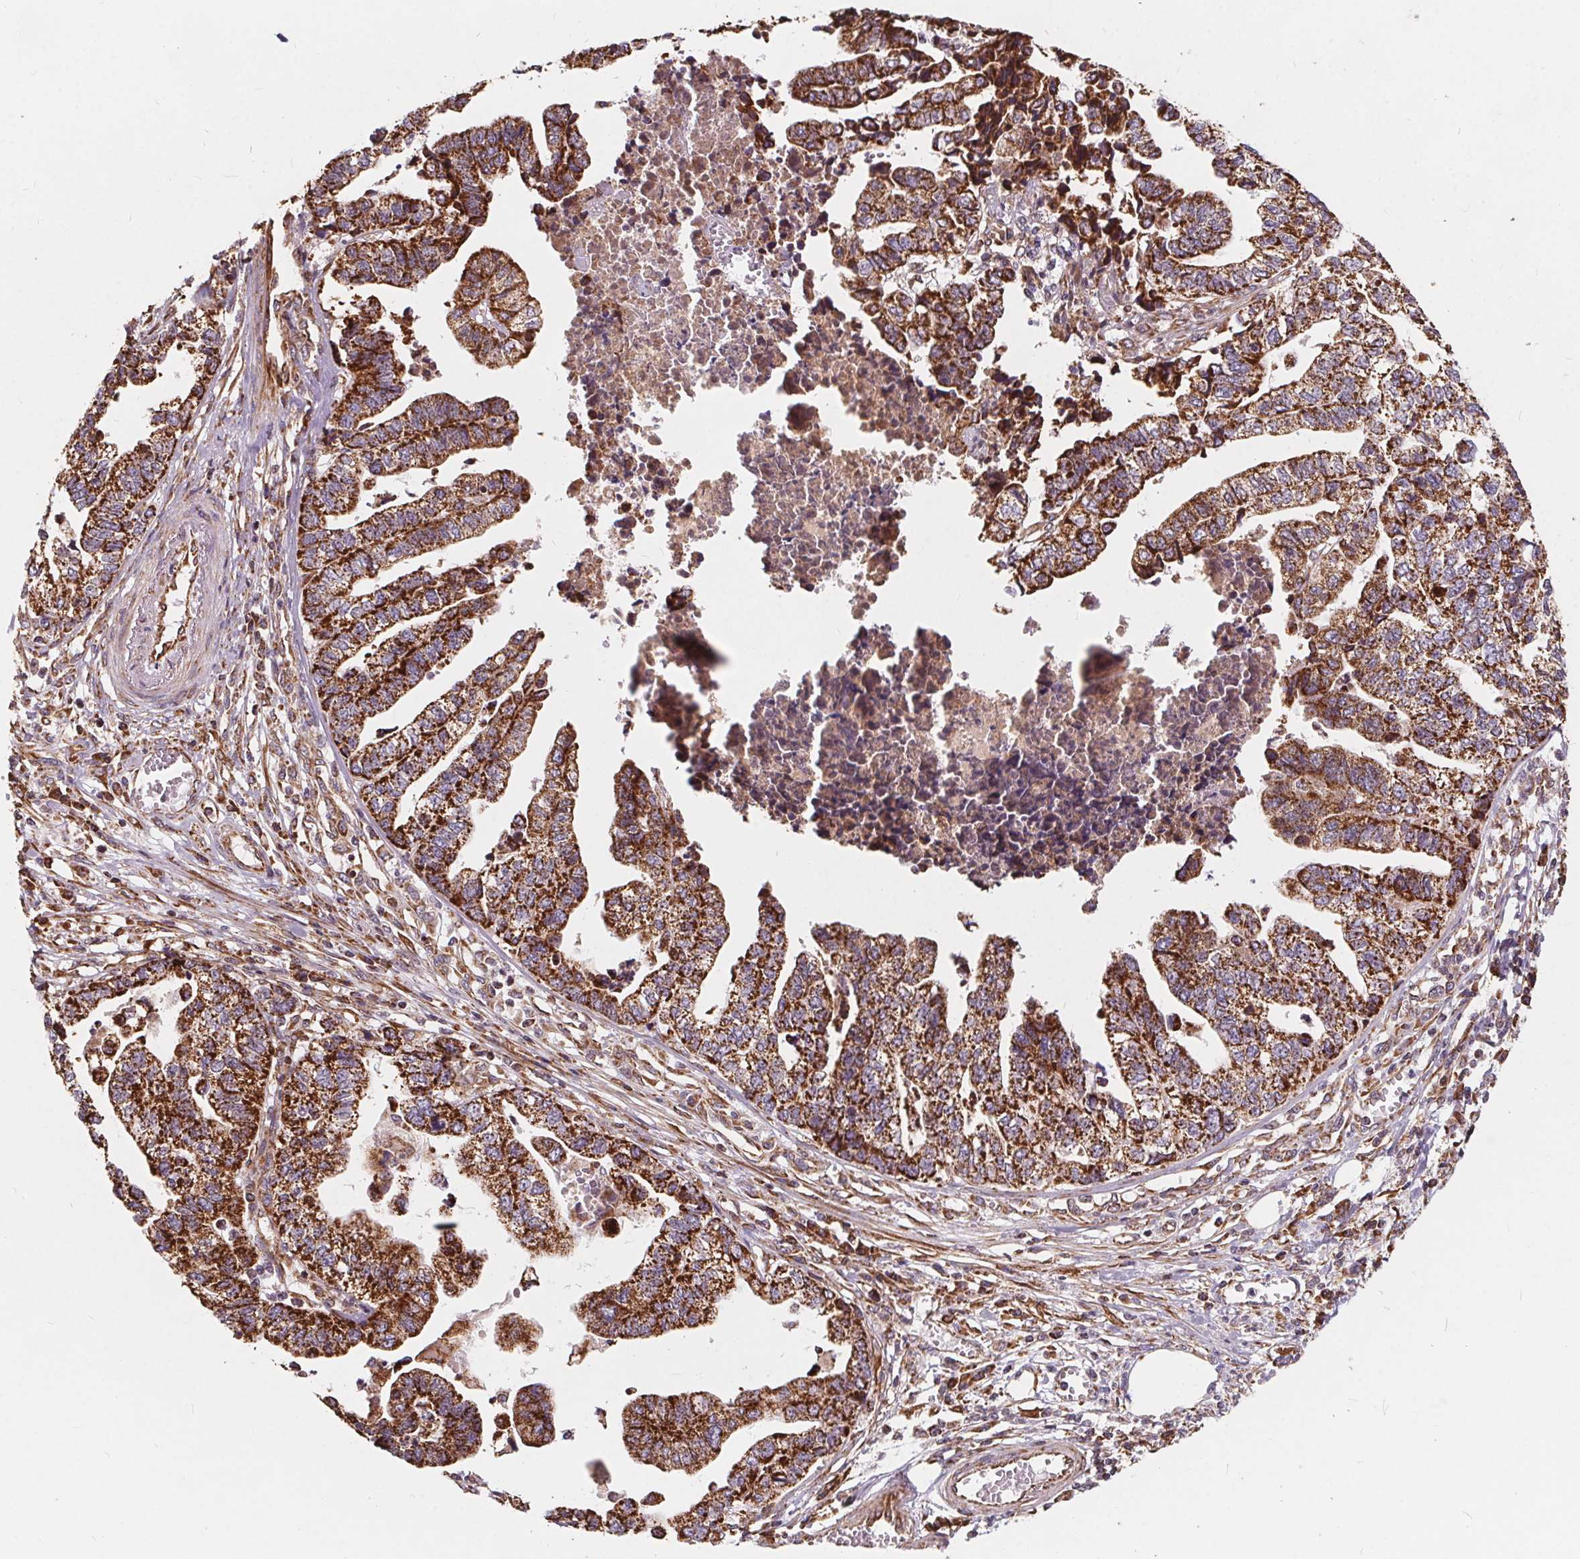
{"staining": {"intensity": "strong", "quantity": ">75%", "location": "cytoplasmic/membranous"}, "tissue": "stomach cancer", "cell_type": "Tumor cells", "image_type": "cancer", "snomed": [{"axis": "morphology", "description": "Adenocarcinoma, NOS"}, {"axis": "topography", "description": "Stomach, upper"}], "caption": "High-power microscopy captured an IHC image of stomach cancer, revealing strong cytoplasmic/membranous positivity in about >75% of tumor cells. (Stains: DAB in brown, nuclei in blue, Microscopy: brightfield microscopy at high magnification).", "gene": "PLSCR3", "patient": {"sex": "female", "age": 67}}